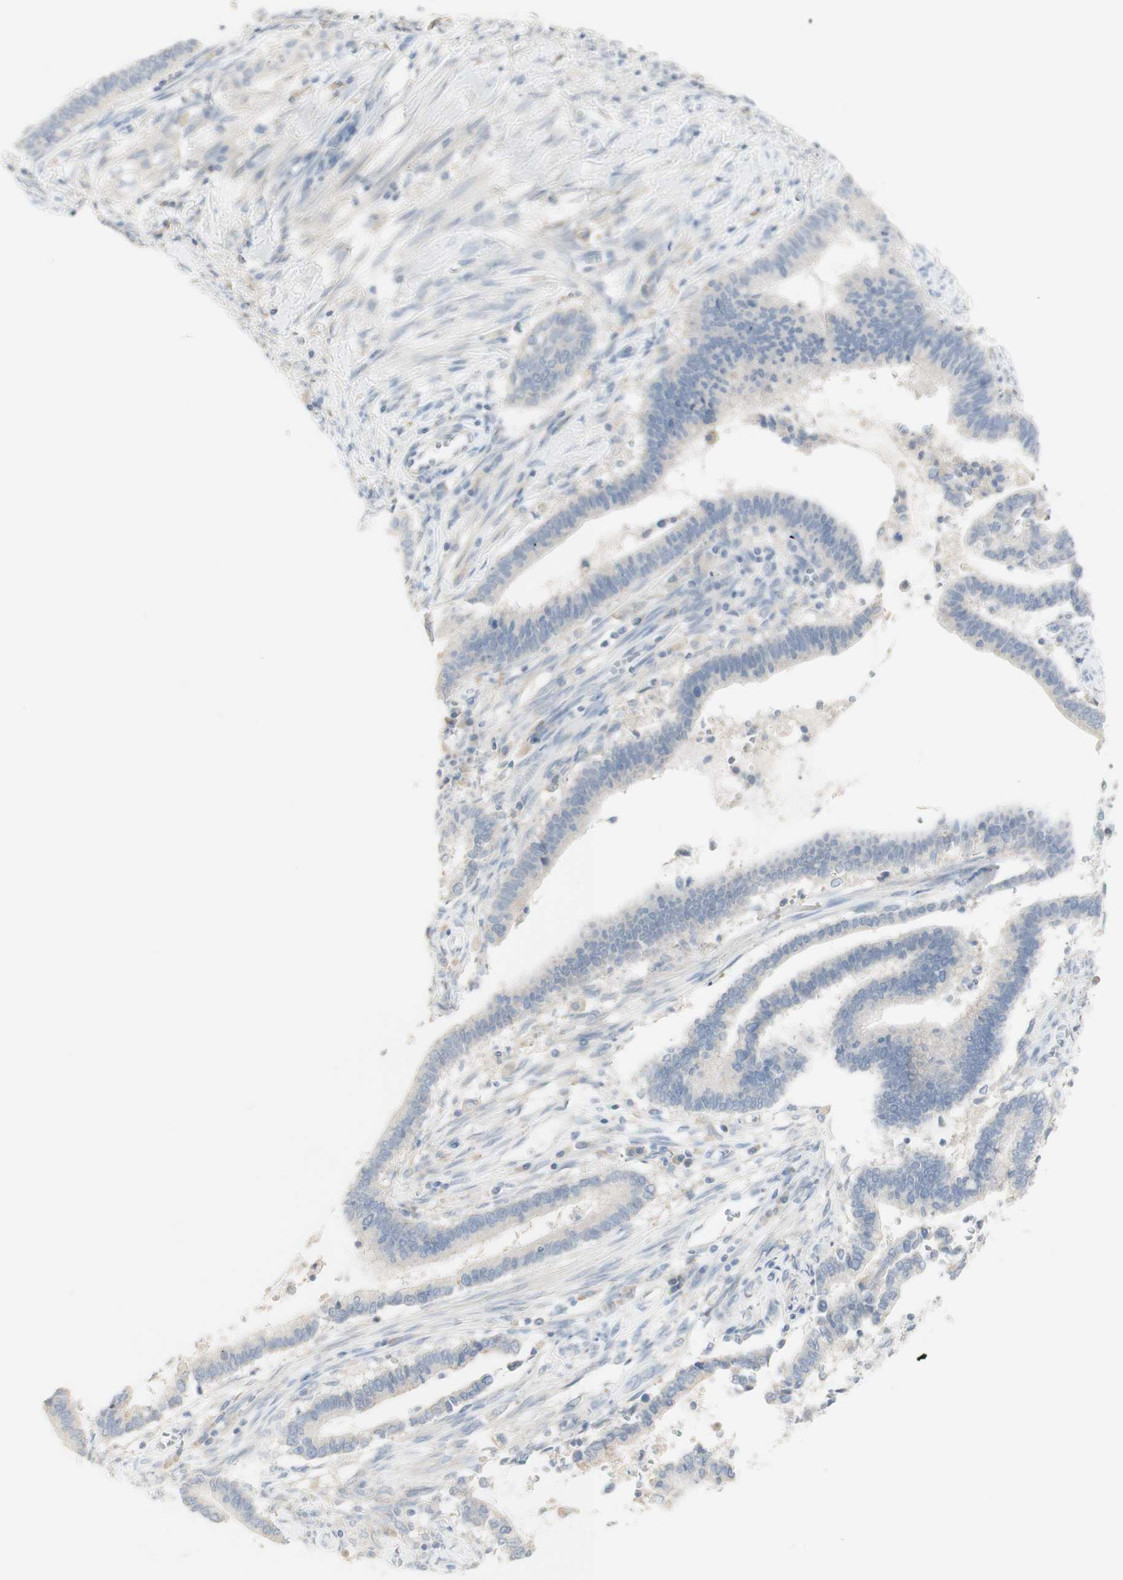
{"staining": {"intensity": "negative", "quantity": "none", "location": "none"}, "tissue": "cervical cancer", "cell_type": "Tumor cells", "image_type": "cancer", "snomed": [{"axis": "morphology", "description": "Adenocarcinoma, NOS"}, {"axis": "topography", "description": "Cervix"}], "caption": "Immunohistochemical staining of human adenocarcinoma (cervical) shows no significant expression in tumor cells.", "gene": "ART3", "patient": {"sex": "female", "age": 44}}